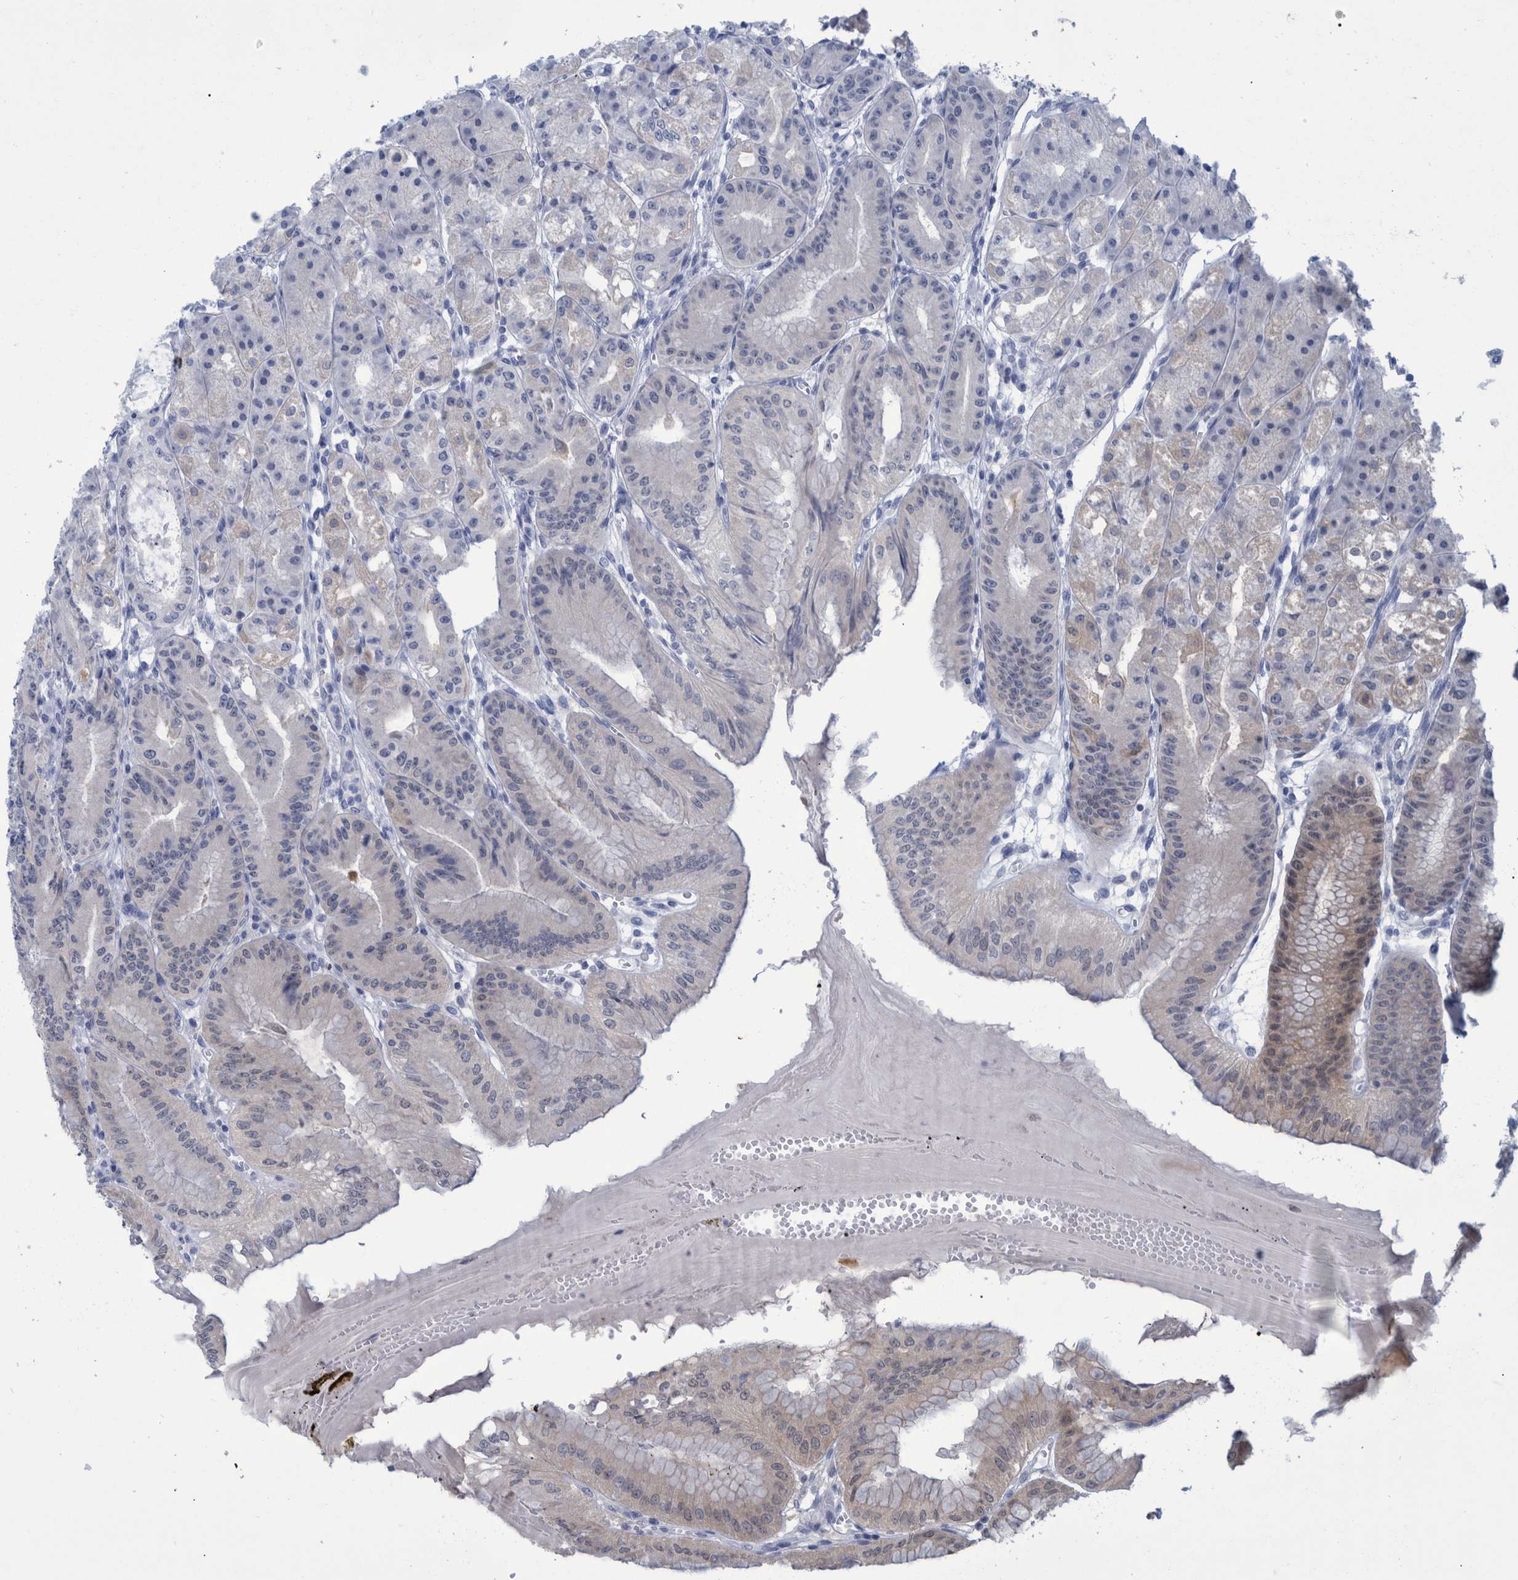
{"staining": {"intensity": "moderate", "quantity": "25%-75%", "location": "cytoplasmic/membranous"}, "tissue": "stomach", "cell_type": "Glandular cells", "image_type": "normal", "snomed": [{"axis": "morphology", "description": "Normal tissue, NOS"}, {"axis": "topography", "description": "Stomach, lower"}], "caption": "Immunohistochemistry (DAB (3,3'-diaminobenzidine)) staining of benign human stomach displays moderate cytoplasmic/membranous protein positivity in about 25%-75% of glandular cells.", "gene": "PCYT2", "patient": {"sex": "male", "age": 71}}